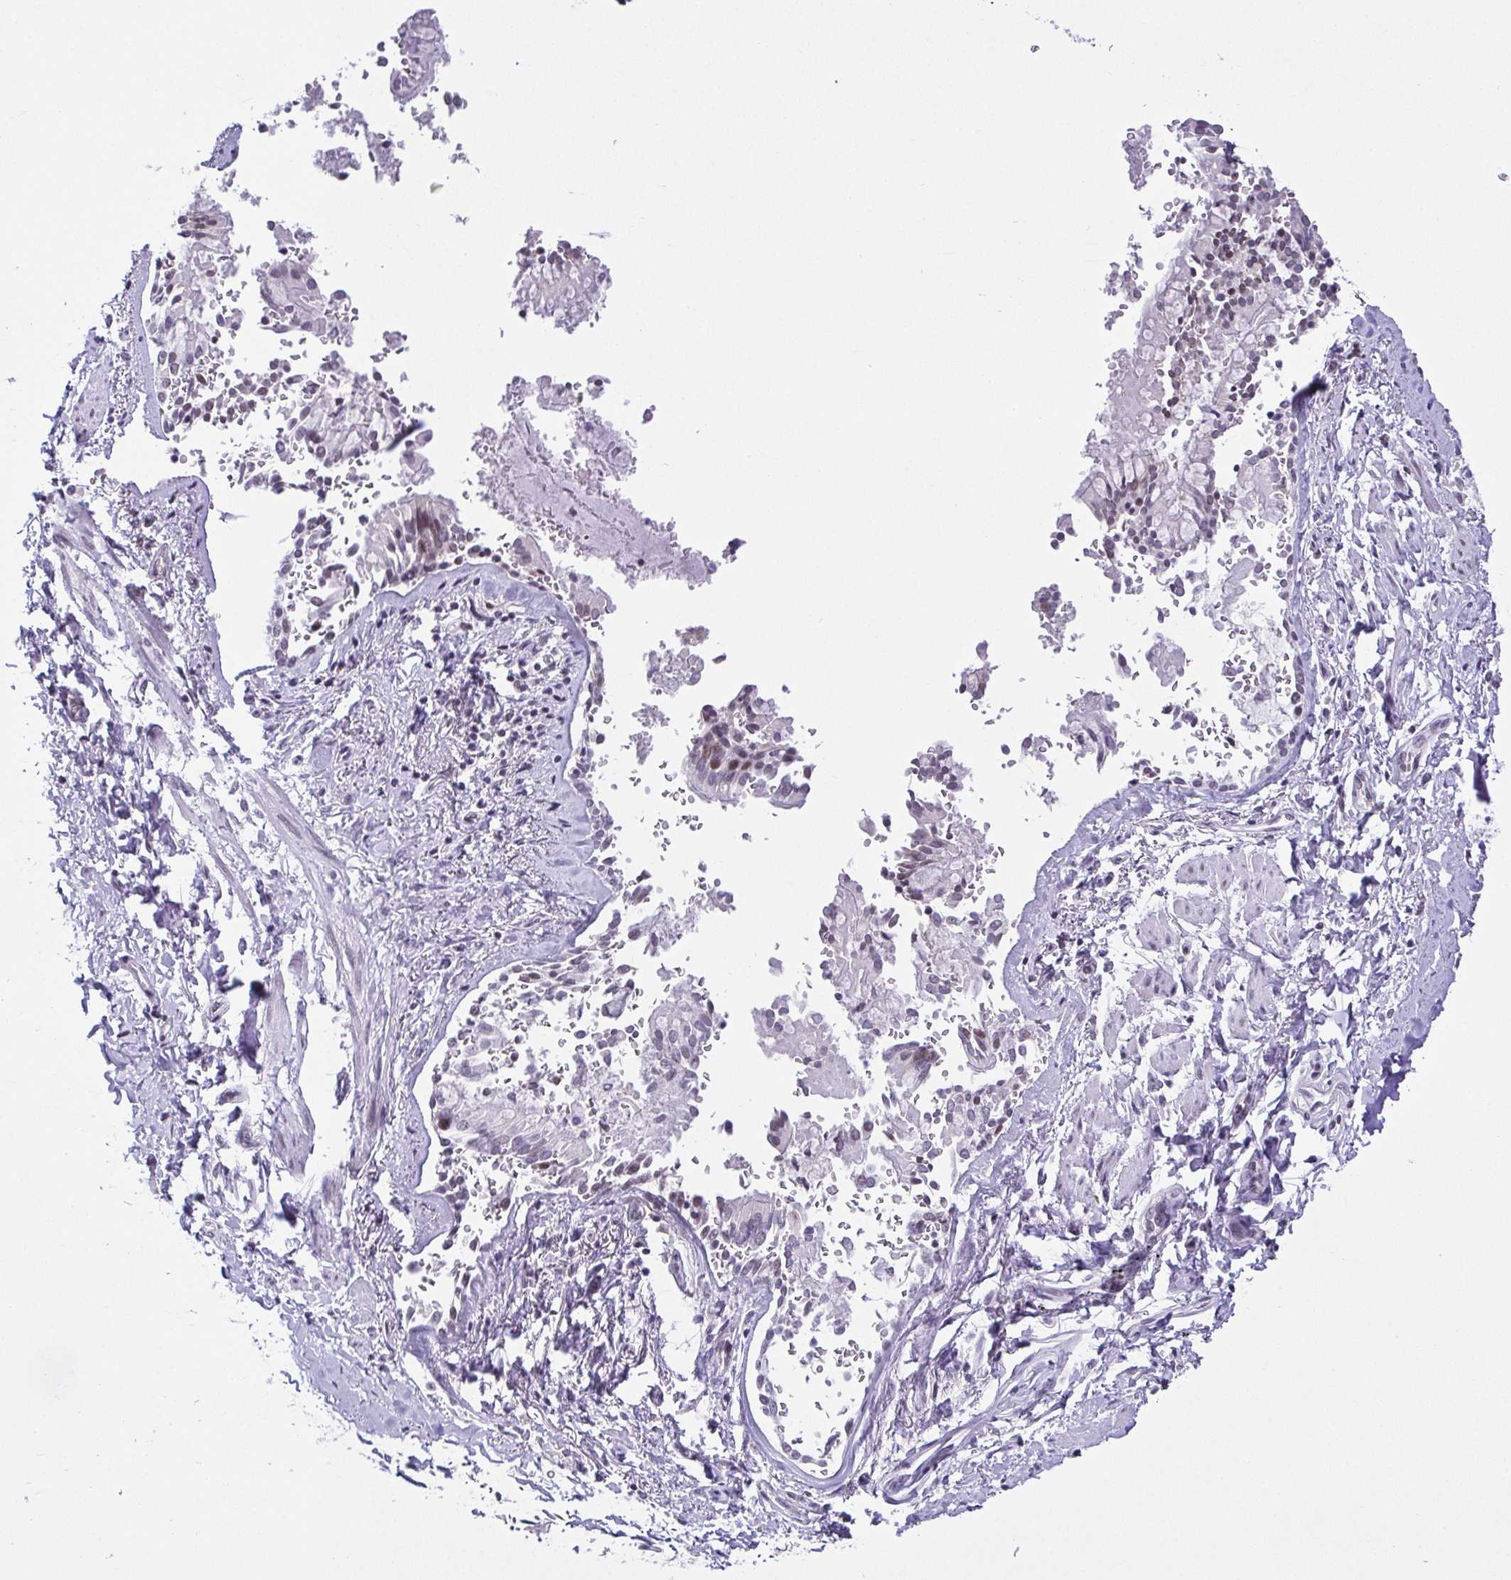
{"staining": {"intensity": "negative", "quantity": "none", "location": "none"}, "tissue": "adipose tissue", "cell_type": "Adipocytes", "image_type": "normal", "snomed": [{"axis": "morphology", "description": "Normal tissue, NOS"}, {"axis": "topography", "description": "Cartilage tissue"}, {"axis": "topography", "description": "Bronchus"}, {"axis": "topography", "description": "Peripheral nerve tissue"}], "caption": "A high-resolution micrograph shows immunohistochemistry staining of benign adipose tissue, which shows no significant positivity in adipocytes. The staining was performed using DAB (3,3'-diaminobenzidine) to visualize the protein expression in brown, while the nuclei were stained in blue with hematoxylin (Magnification: 20x).", "gene": "RBM3", "patient": {"sex": "male", "age": 67}}